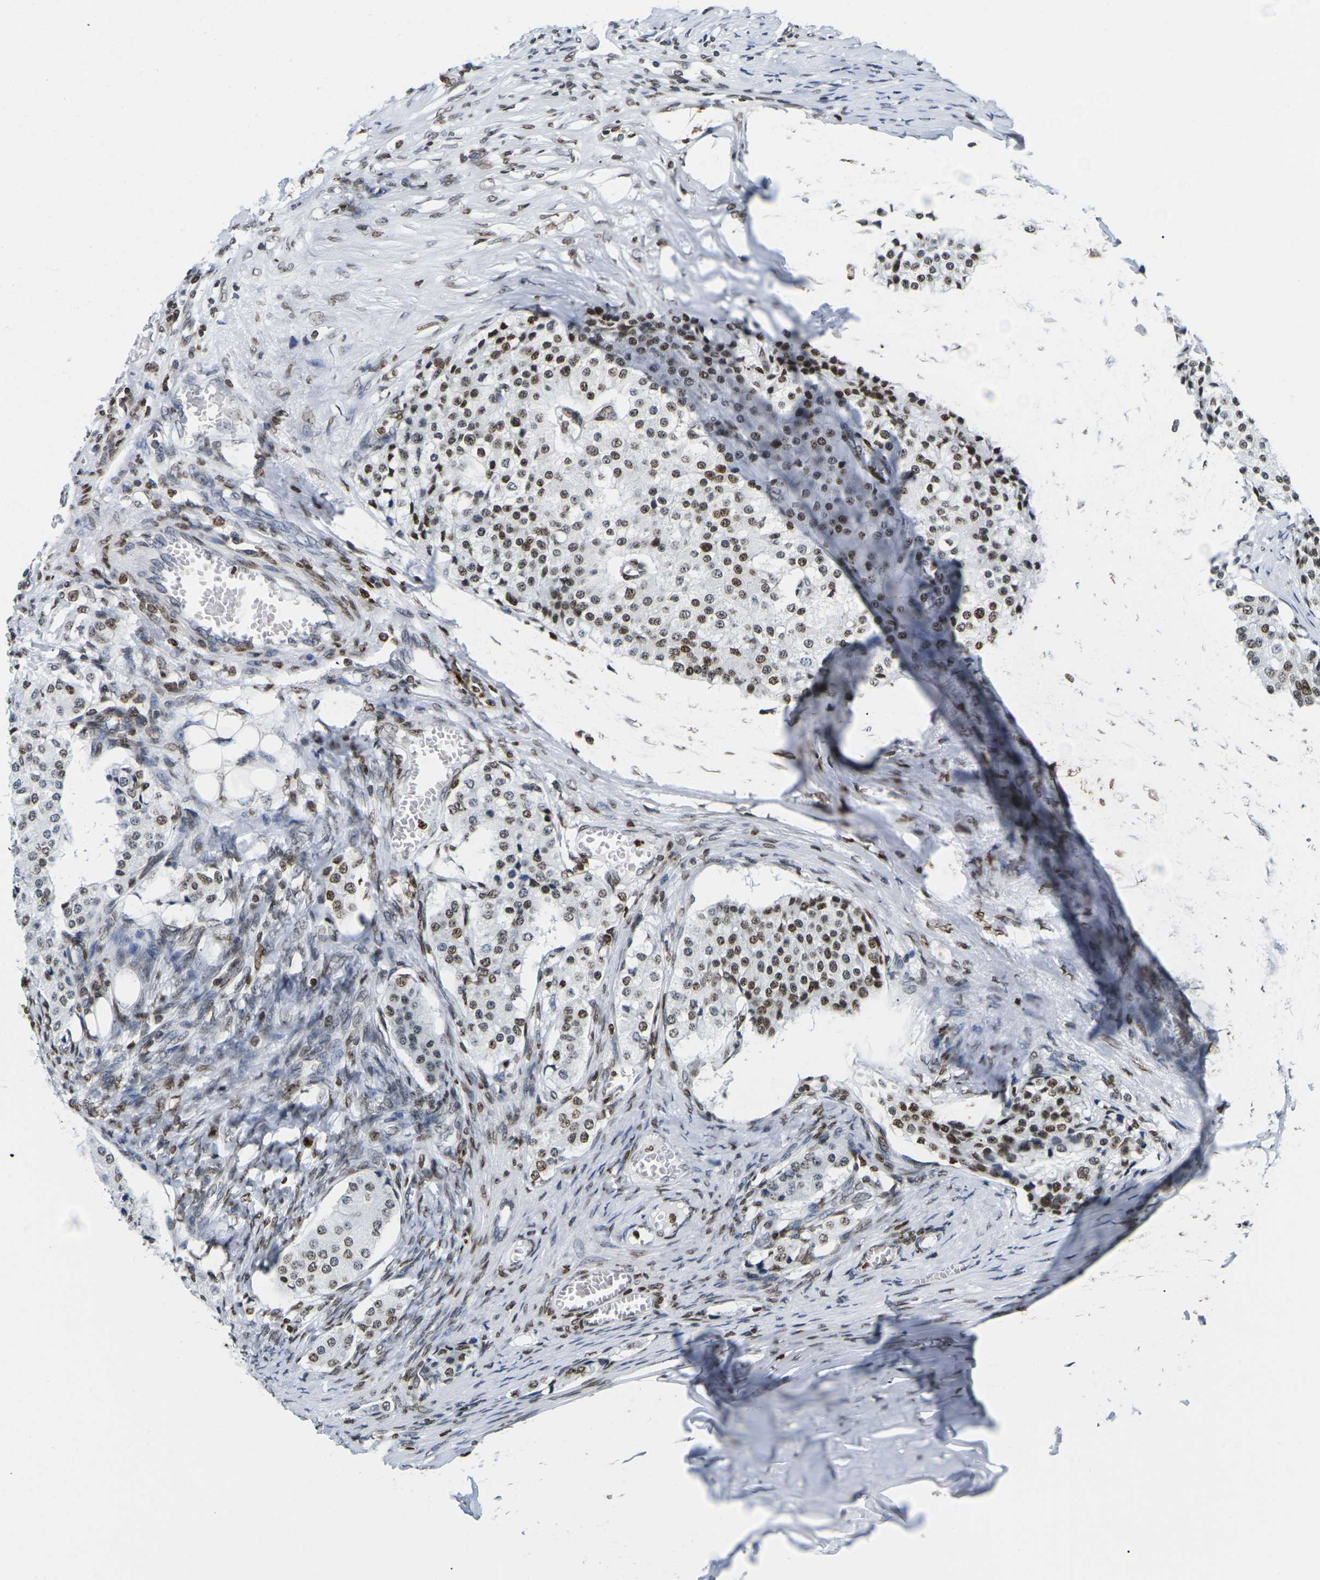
{"staining": {"intensity": "moderate", "quantity": "25%-75%", "location": "nuclear"}, "tissue": "carcinoid", "cell_type": "Tumor cells", "image_type": "cancer", "snomed": [{"axis": "morphology", "description": "Carcinoid, malignant, NOS"}, {"axis": "topography", "description": "Colon"}], "caption": "Protein expression by IHC displays moderate nuclear positivity in about 25%-75% of tumor cells in carcinoid (malignant).", "gene": "H2AC21", "patient": {"sex": "female", "age": 52}}